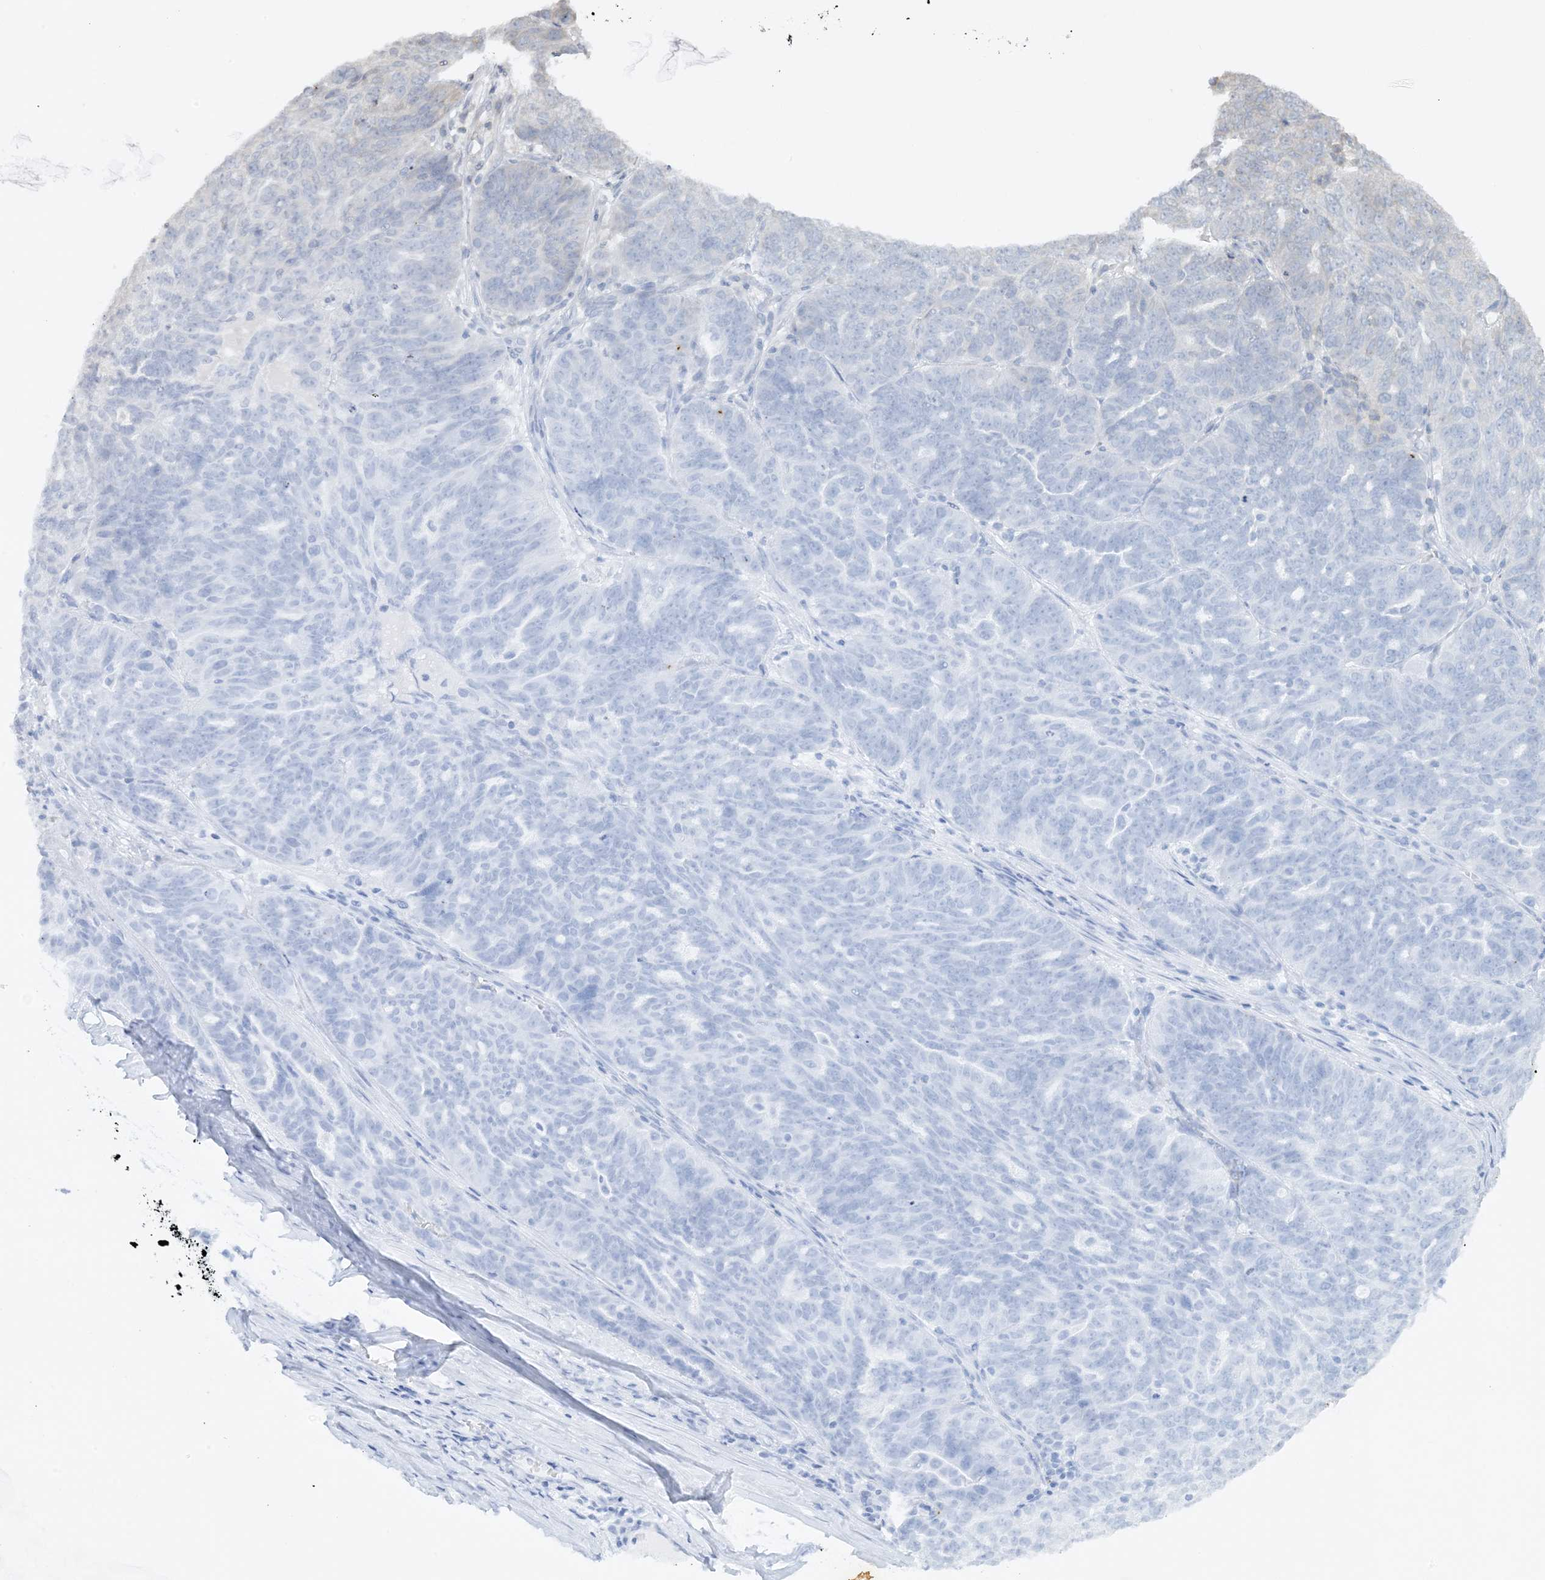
{"staining": {"intensity": "negative", "quantity": "none", "location": "none"}, "tissue": "ovarian cancer", "cell_type": "Tumor cells", "image_type": "cancer", "snomed": [{"axis": "morphology", "description": "Cystadenocarcinoma, serous, NOS"}, {"axis": "topography", "description": "Ovary"}], "caption": "Tumor cells are negative for protein expression in human ovarian cancer (serous cystadenocarcinoma). The staining was performed using DAB to visualize the protein expression in brown, while the nuclei were stained in blue with hematoxylin (Magnification: 20x).", "gene": "HLA-E", "patient": {"sex": "female", "age": 59}}